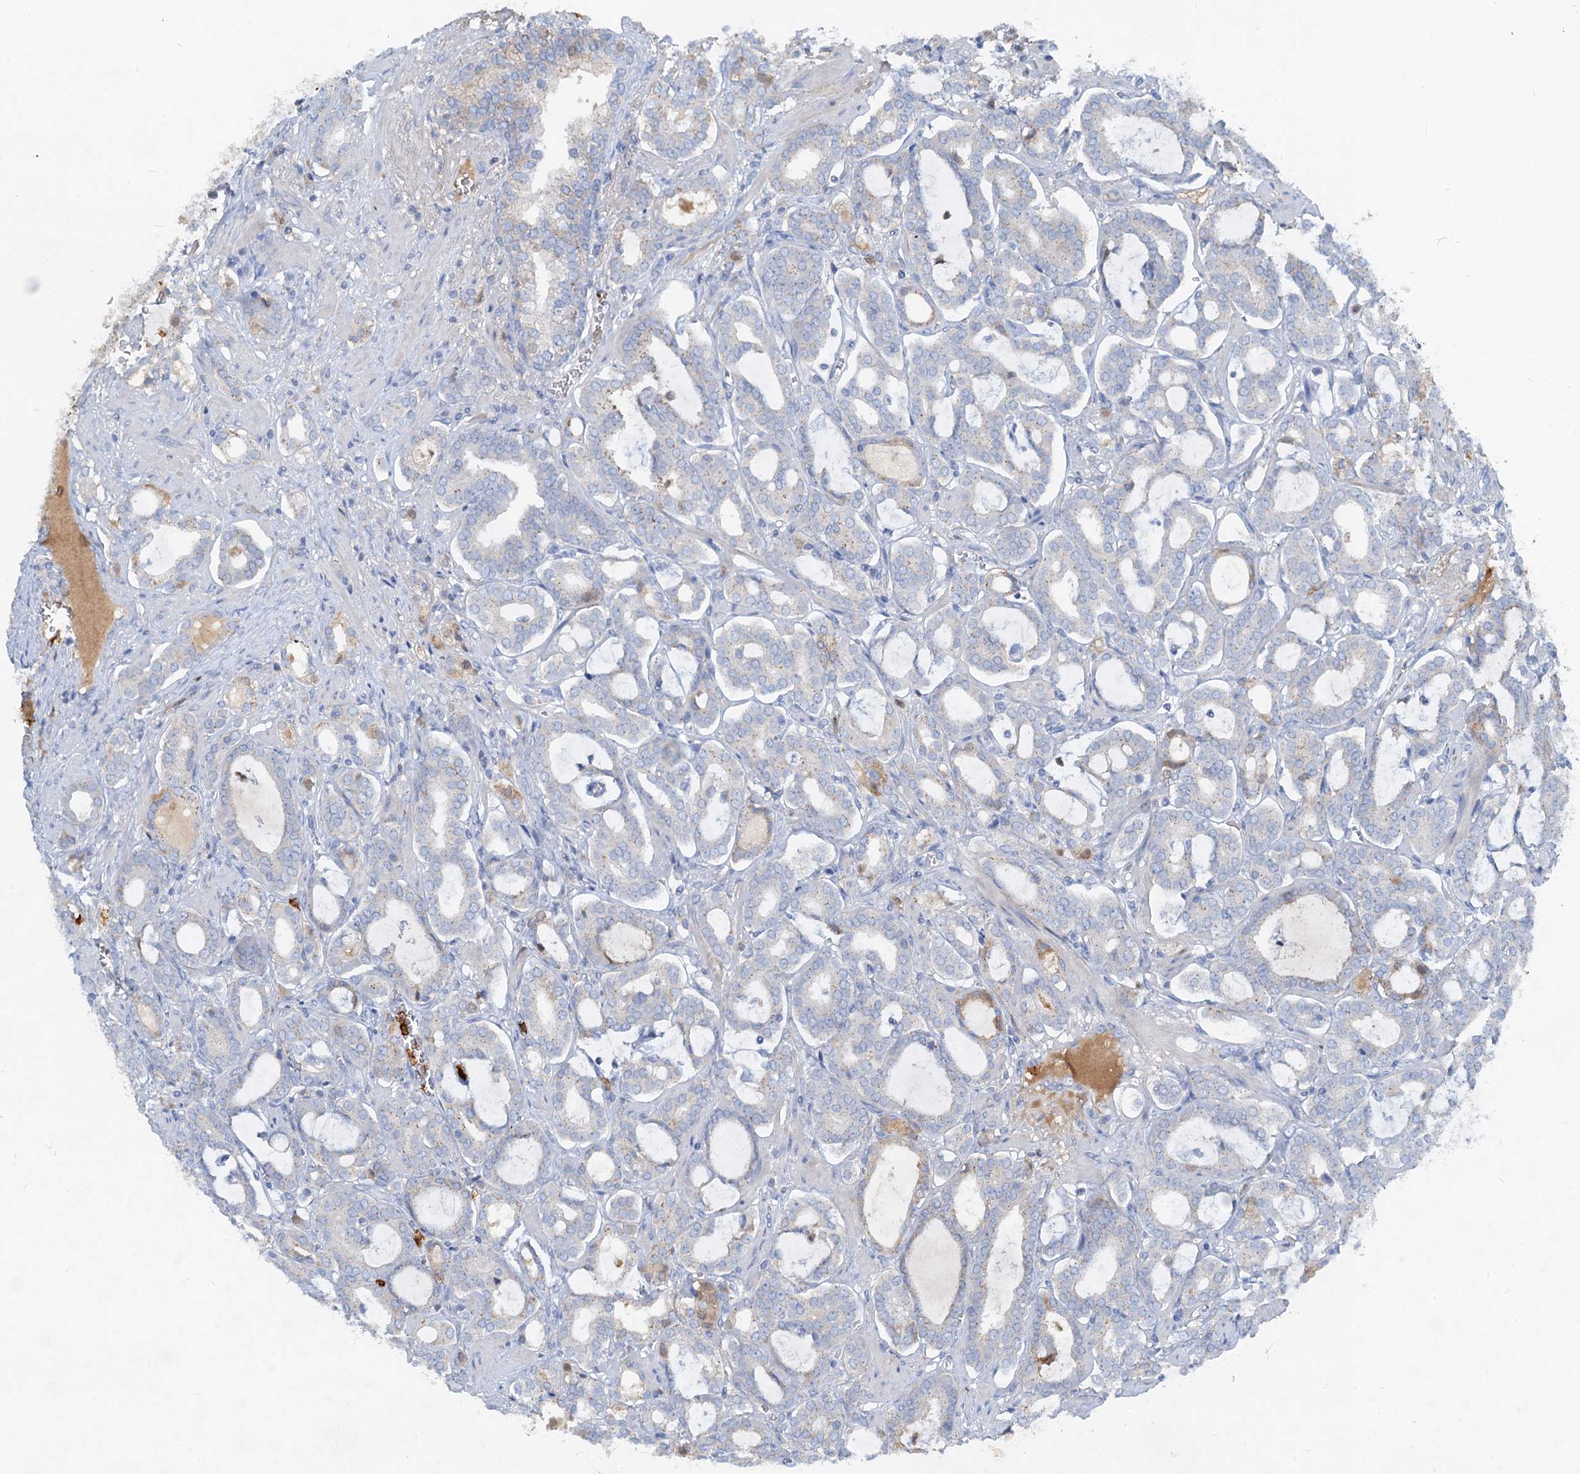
{"staining": {"intensity": "negative", "quantity": "none", "location": "none"}, "tissue": "prostate cancer", "cell_type": "Tumor cells", "image_type": "cancer", "snomed": [{"axis": "morphology", "description": "Adenocarcinoma, High grade"}, {"axis": "topography", "description": "Prostate and seminal vesicle, NOS"}], "caption": "Human prostate high-grade adenocarcinoma stained for a protein using immunohistochemistry (IHC) shows no expression in tumor cells.", "gene": "OTOA", "patient": {"sex": "male", "age": 67}}